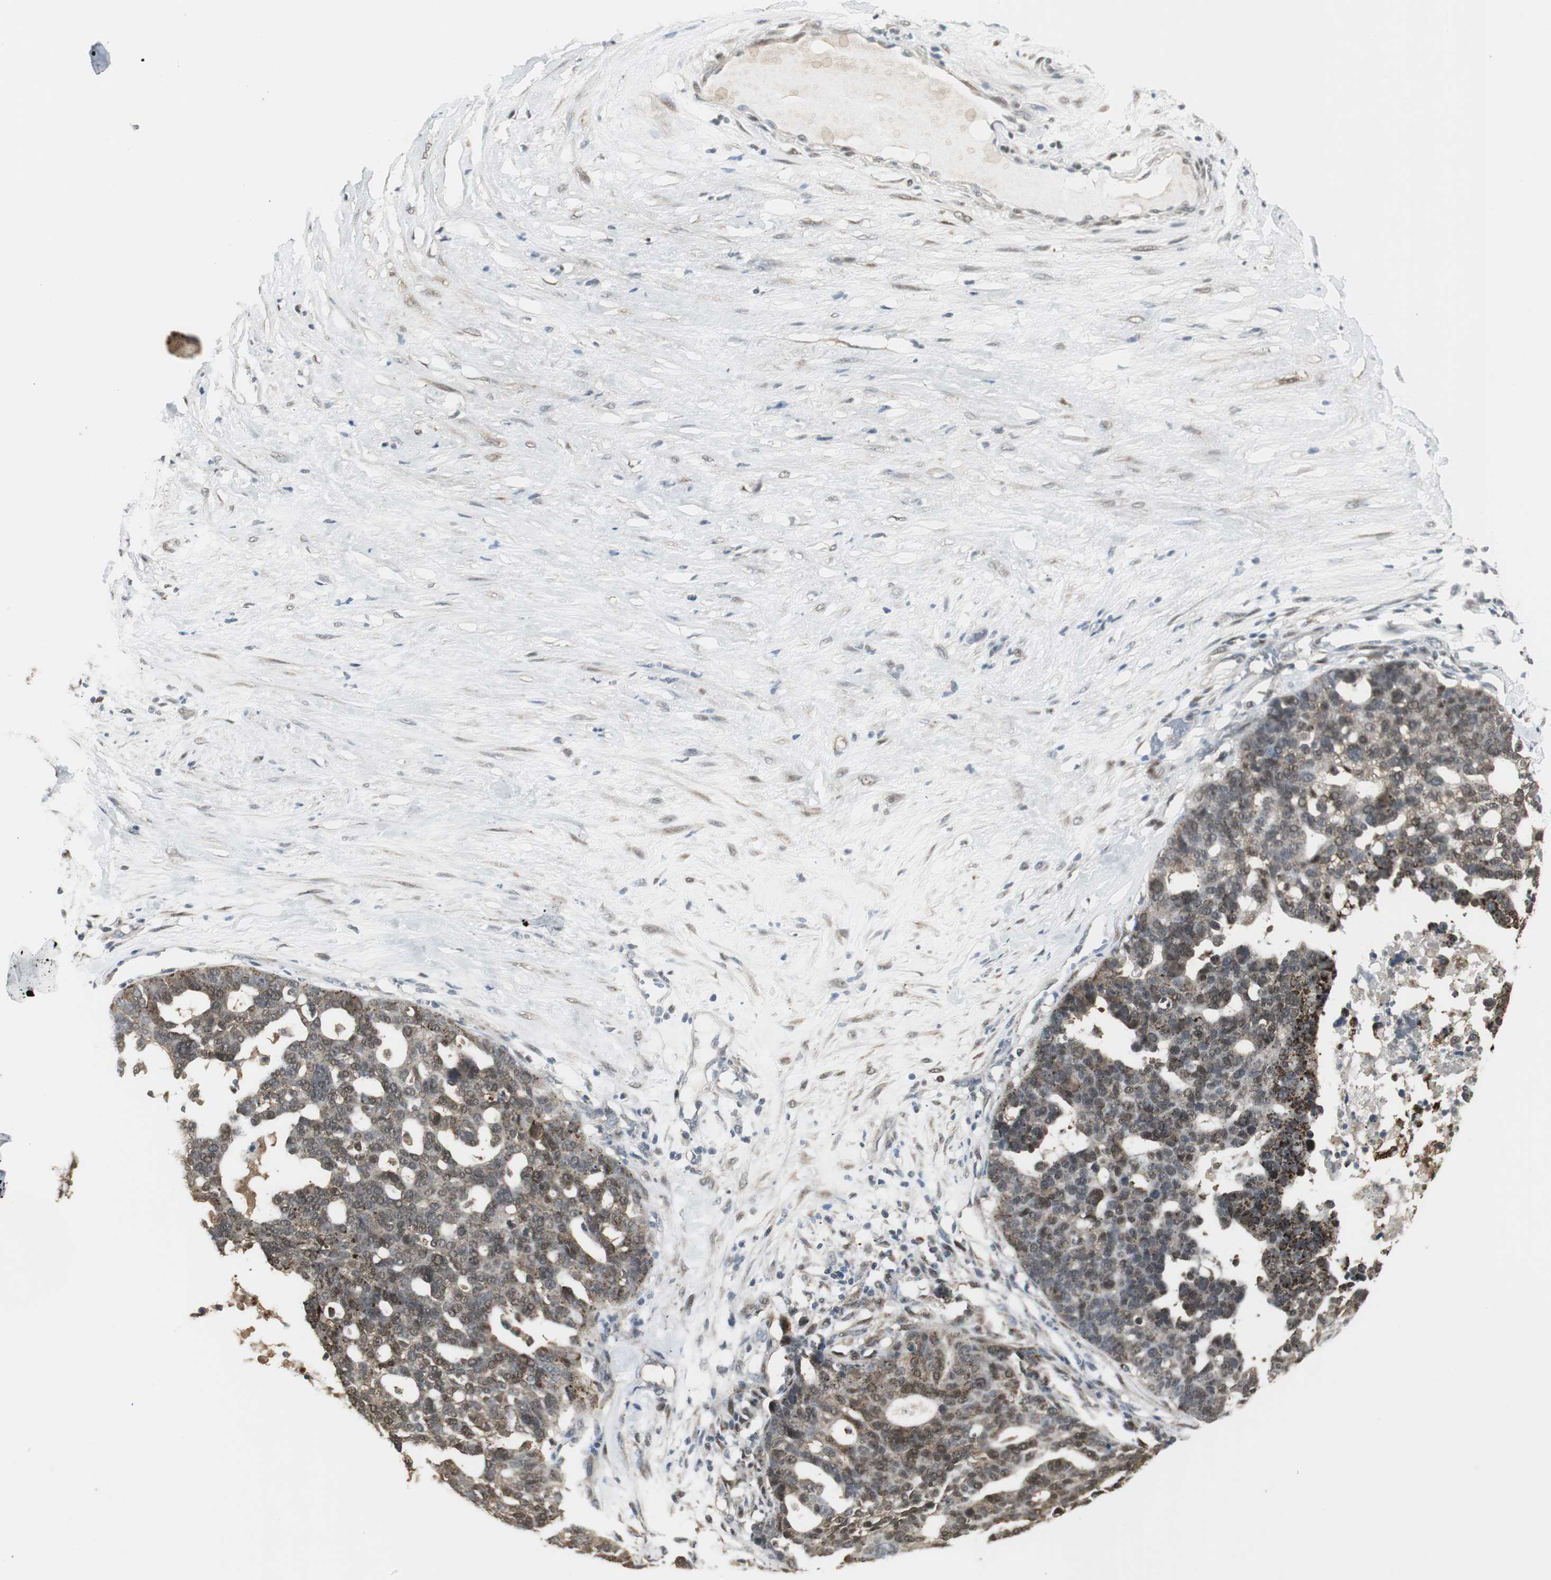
{"staining": {"intensity": "moderate", "quantity": "25%-75%", "location": "cytoplasmic/membranous,nuclear"}, "tissue": "ovarian cancer", "cell_type": "Tumor cells", "image_type": "cancer", "snomed": [{"axis": "morphology", "description": "Cystadenocarcinoma, serous, NOS"}, {"axis": "topography", "description": "Ovary"}], "caption": "A micrograph of human ovarian cancer stained for a protein demonstrates moderate cytoplasmic/membranous and nuclear brown staining in tumor cells. The protein is shown in brown color, while the nuclei are stained blue.", "gene": "PLIN3", "patient": {"sex": "female", "age": 59}}